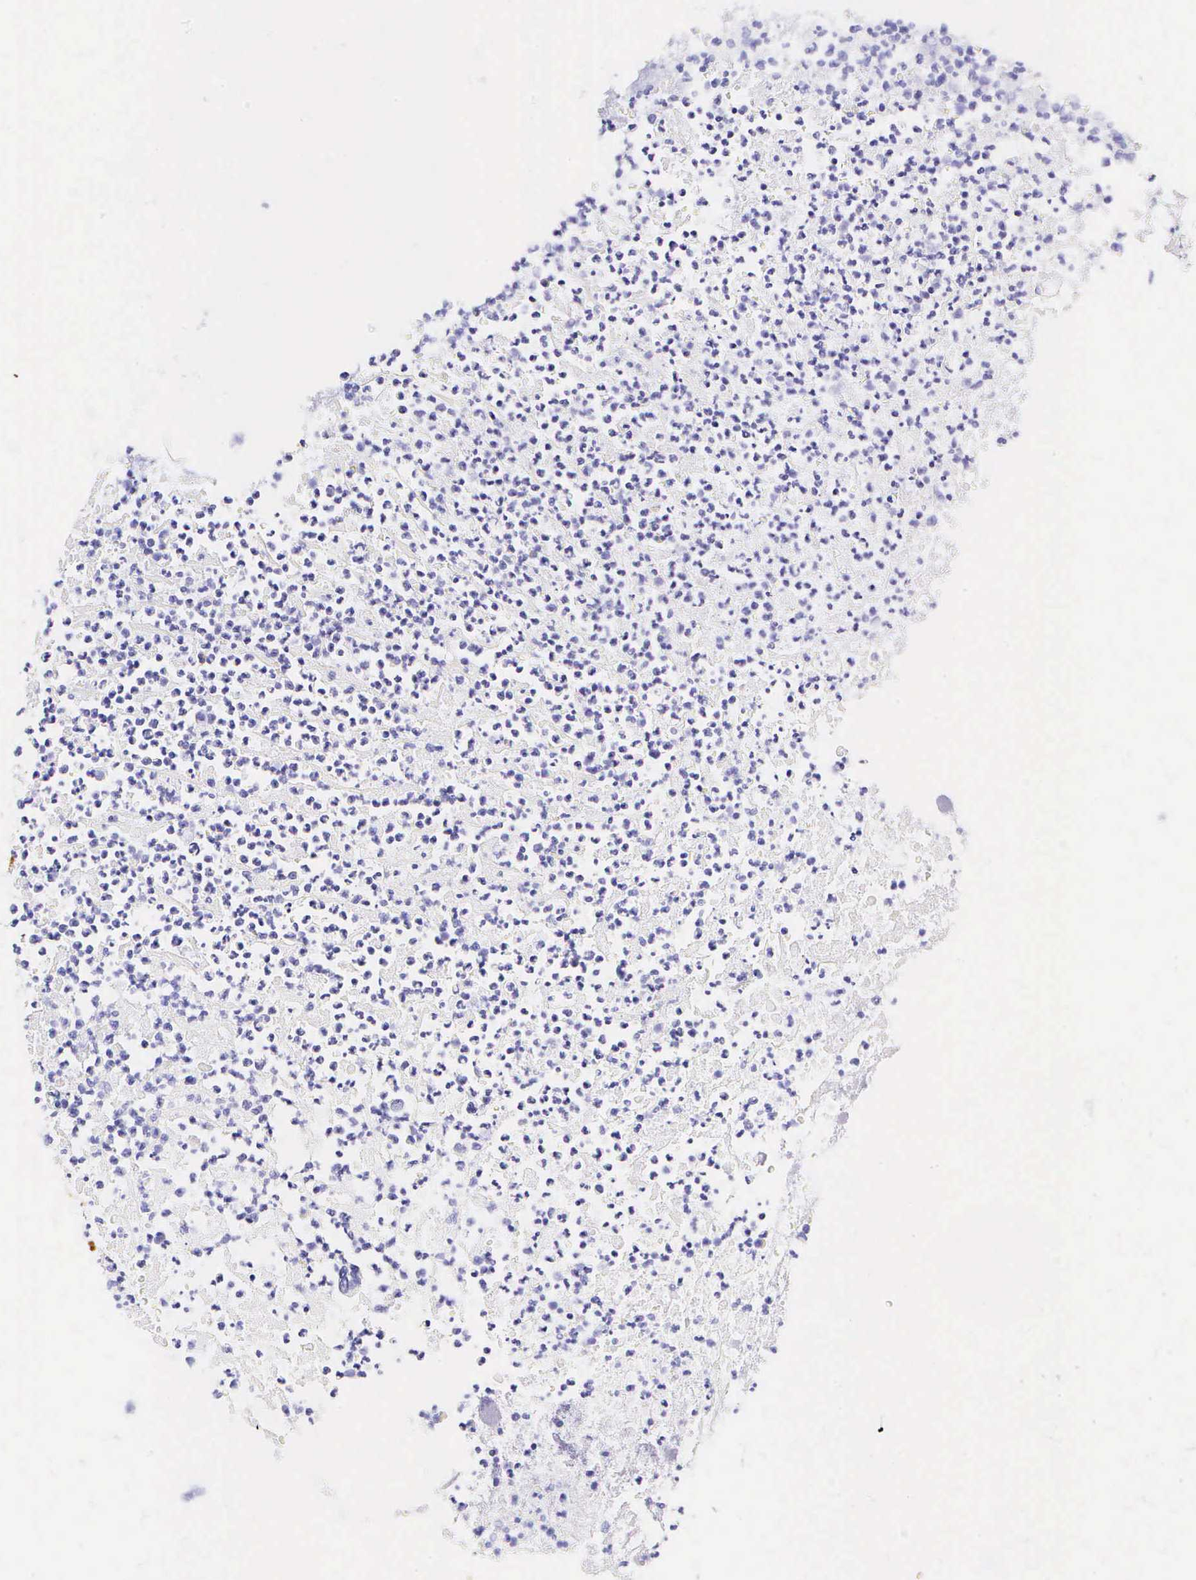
{"staining": {"intensity": "negative", "quantity": "none", "location": "none"}, "tissue": "colorectal cancer", "cell_type": "Tumor cells", "image_type": "cancer", "snomed": [{"axis": "morphology", "description": "Adenocarcinoma, NOS"}, {"axis": "topography", "description": "Rectum"}], "caption": "IHC photomicrograph of human colorectal adenocarcinoma stained for a protein (brown), which exhibits no expression in tumor cells. Brightfield microscopy of IHC stained with DAB (3,3'-diaminobenzidine) (brown) and hematoxylin (blue), captured at high magnification.", "gene": "CALD1", "patient": {"sex": "female", "age": 67}}